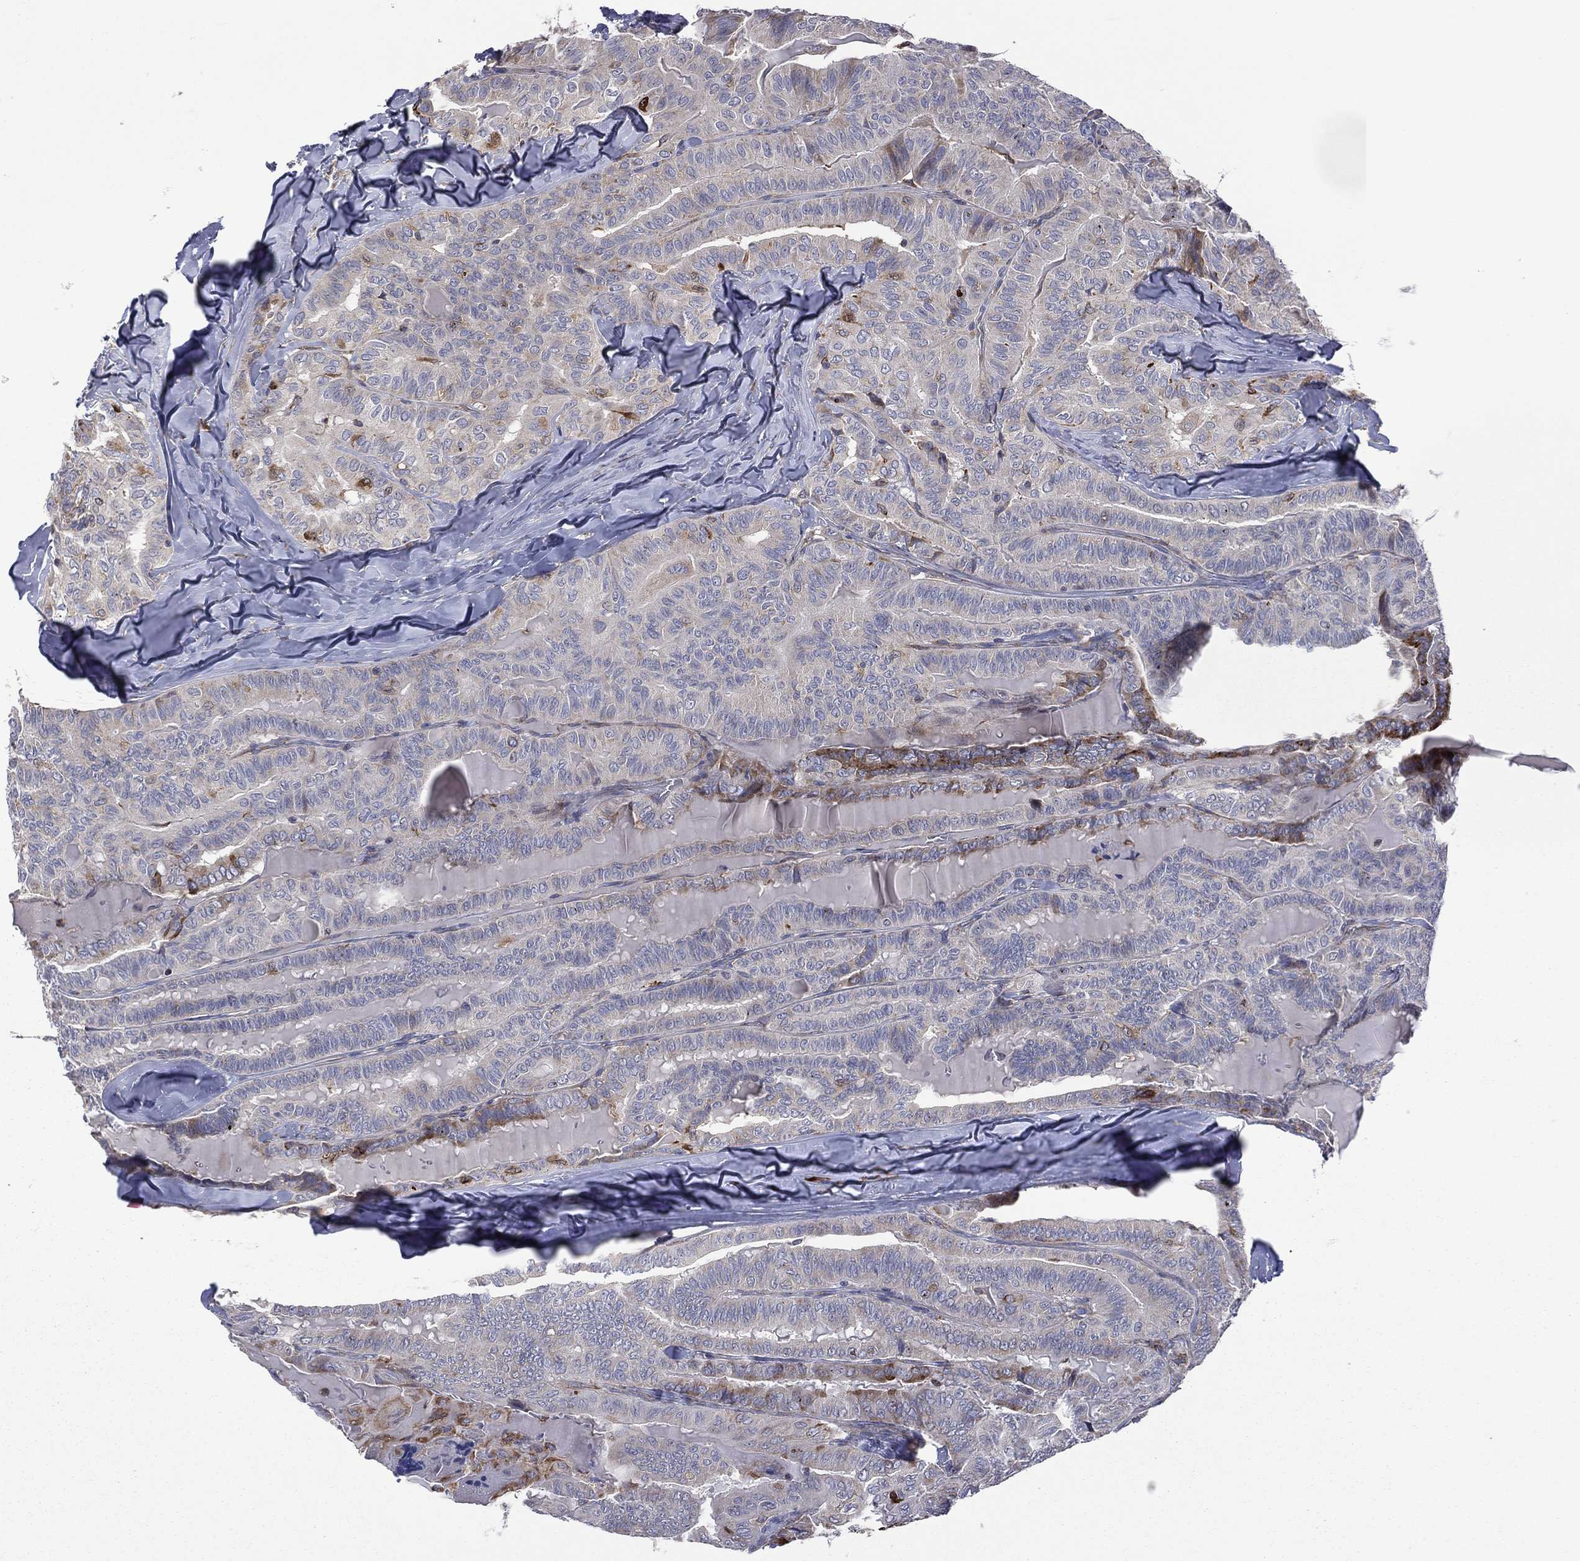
{"staining": {"intensity": "moderate", "quantity": "<25%", "location": "cytoplasmic/membranous"}, "tissue": "thyroid cancer", "cell_type": "Tumor cells", "image_type": "cancer", "snomed": [{"axis": "morphology", "description": "Papillary adenocarcinoma, NOS"}, {"axis": "topography", "description": "Thyroid gland"}], "caption": "Immunohistochemistry (DAB (3,3'-diaminobenzidine)) staining of human papillary adenocarcinoma (thyroid) shows moderate cytoplasmic/membranous protein expression in approximately <25% of tumor cells.", "gene": "C20orf96", "patient": {"sex": "female", "age": 68}}